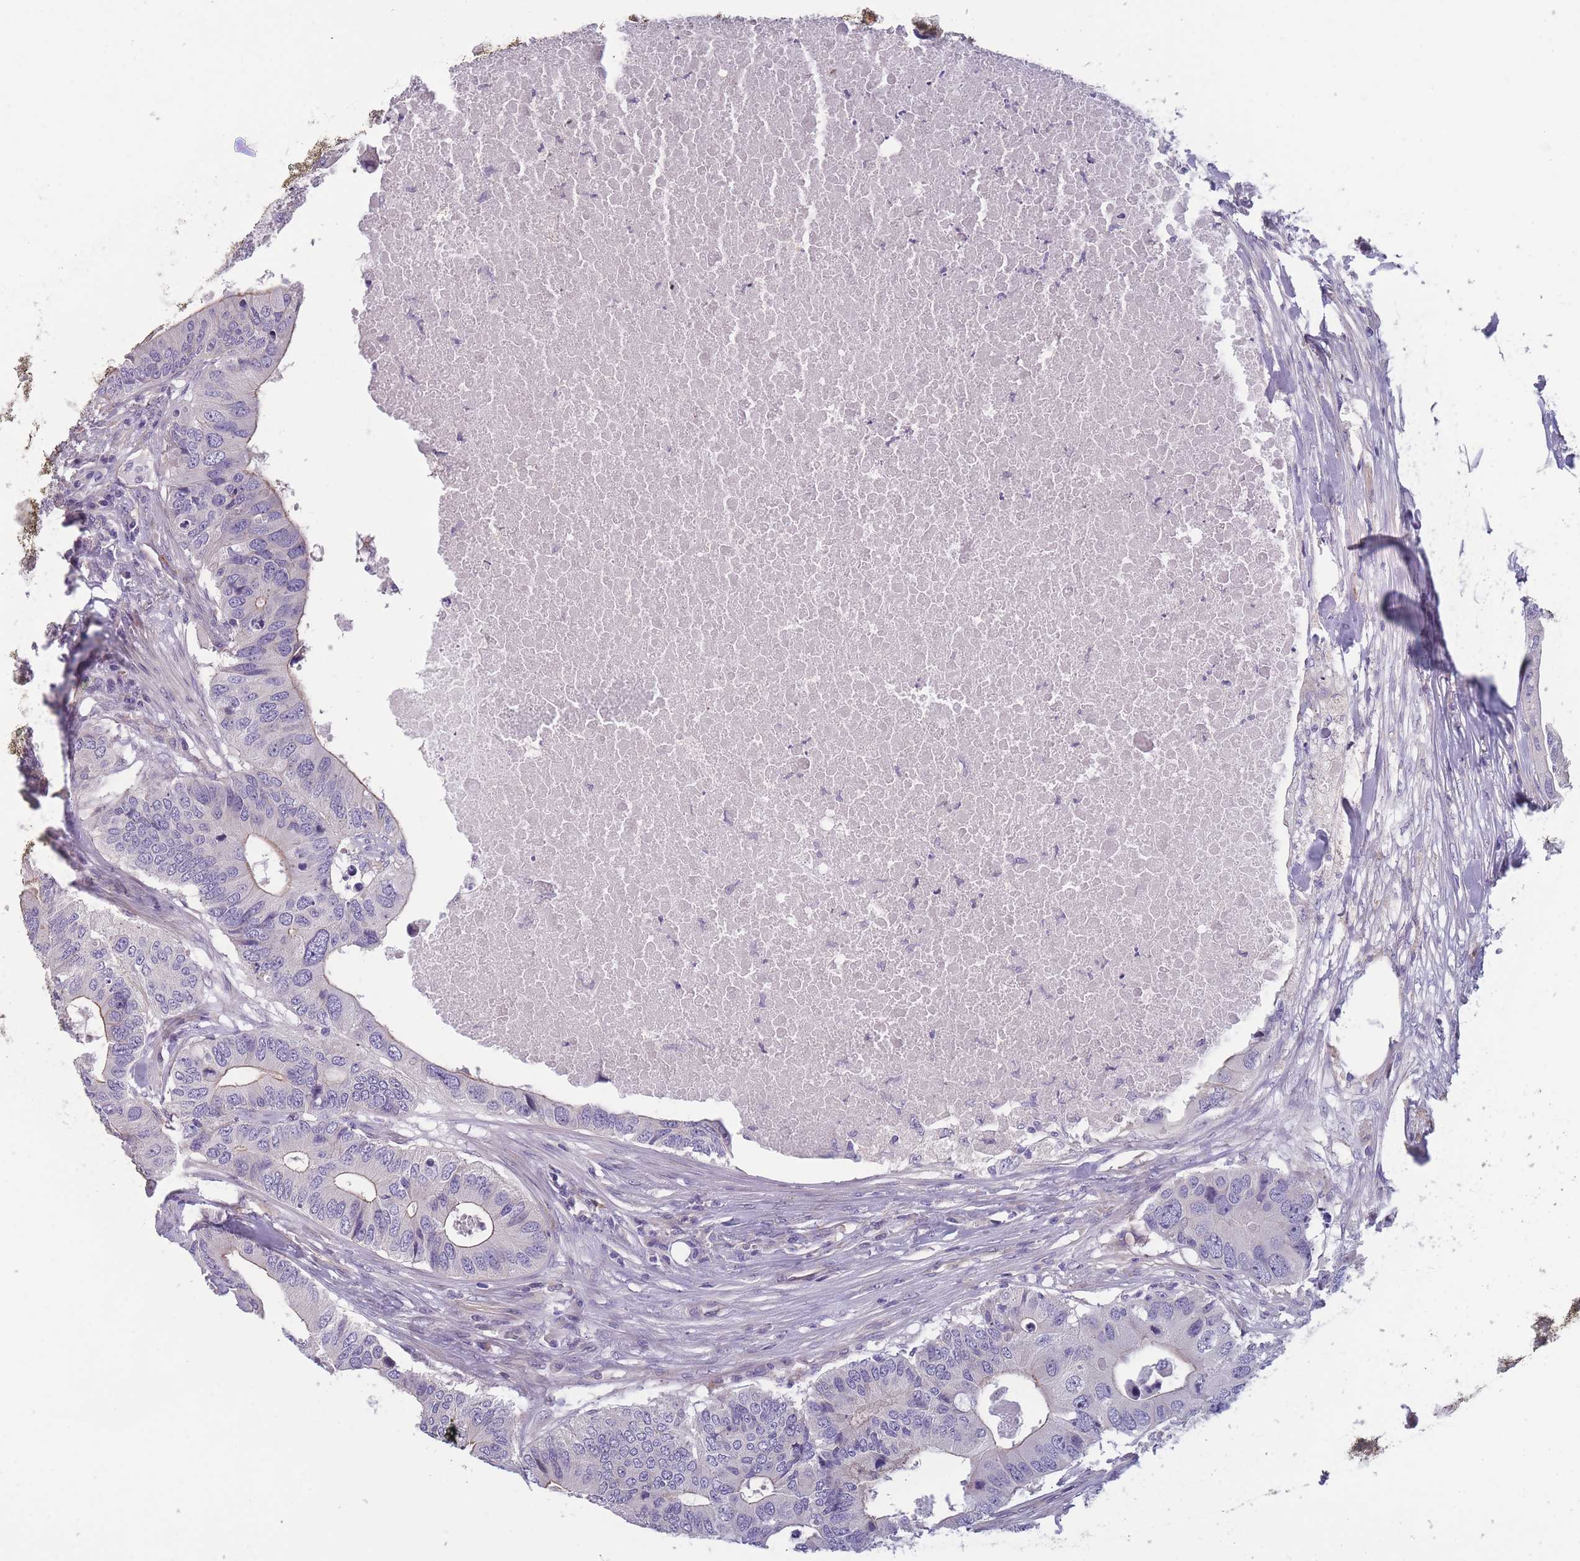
{"staining": {"intensity": "weak", "quantity": "<25%", "location": "cytoplasmic/membranous"}, "tissue": "colorectal cancer", "cell_type": "Tumor cells", "image_type": "cancer", "snomed": [{"axis": "morphology", "description": "Adenocarcinoma, NOS"}, {"axis": "topography", "description": "Colon"}], "caption": "Protein analysis of colorectal cancer (adenocarcinoma) shows no significant expression in tumor cells.", "gene": "FAM83F", "patient": {"sex": "male", "age": 71}}